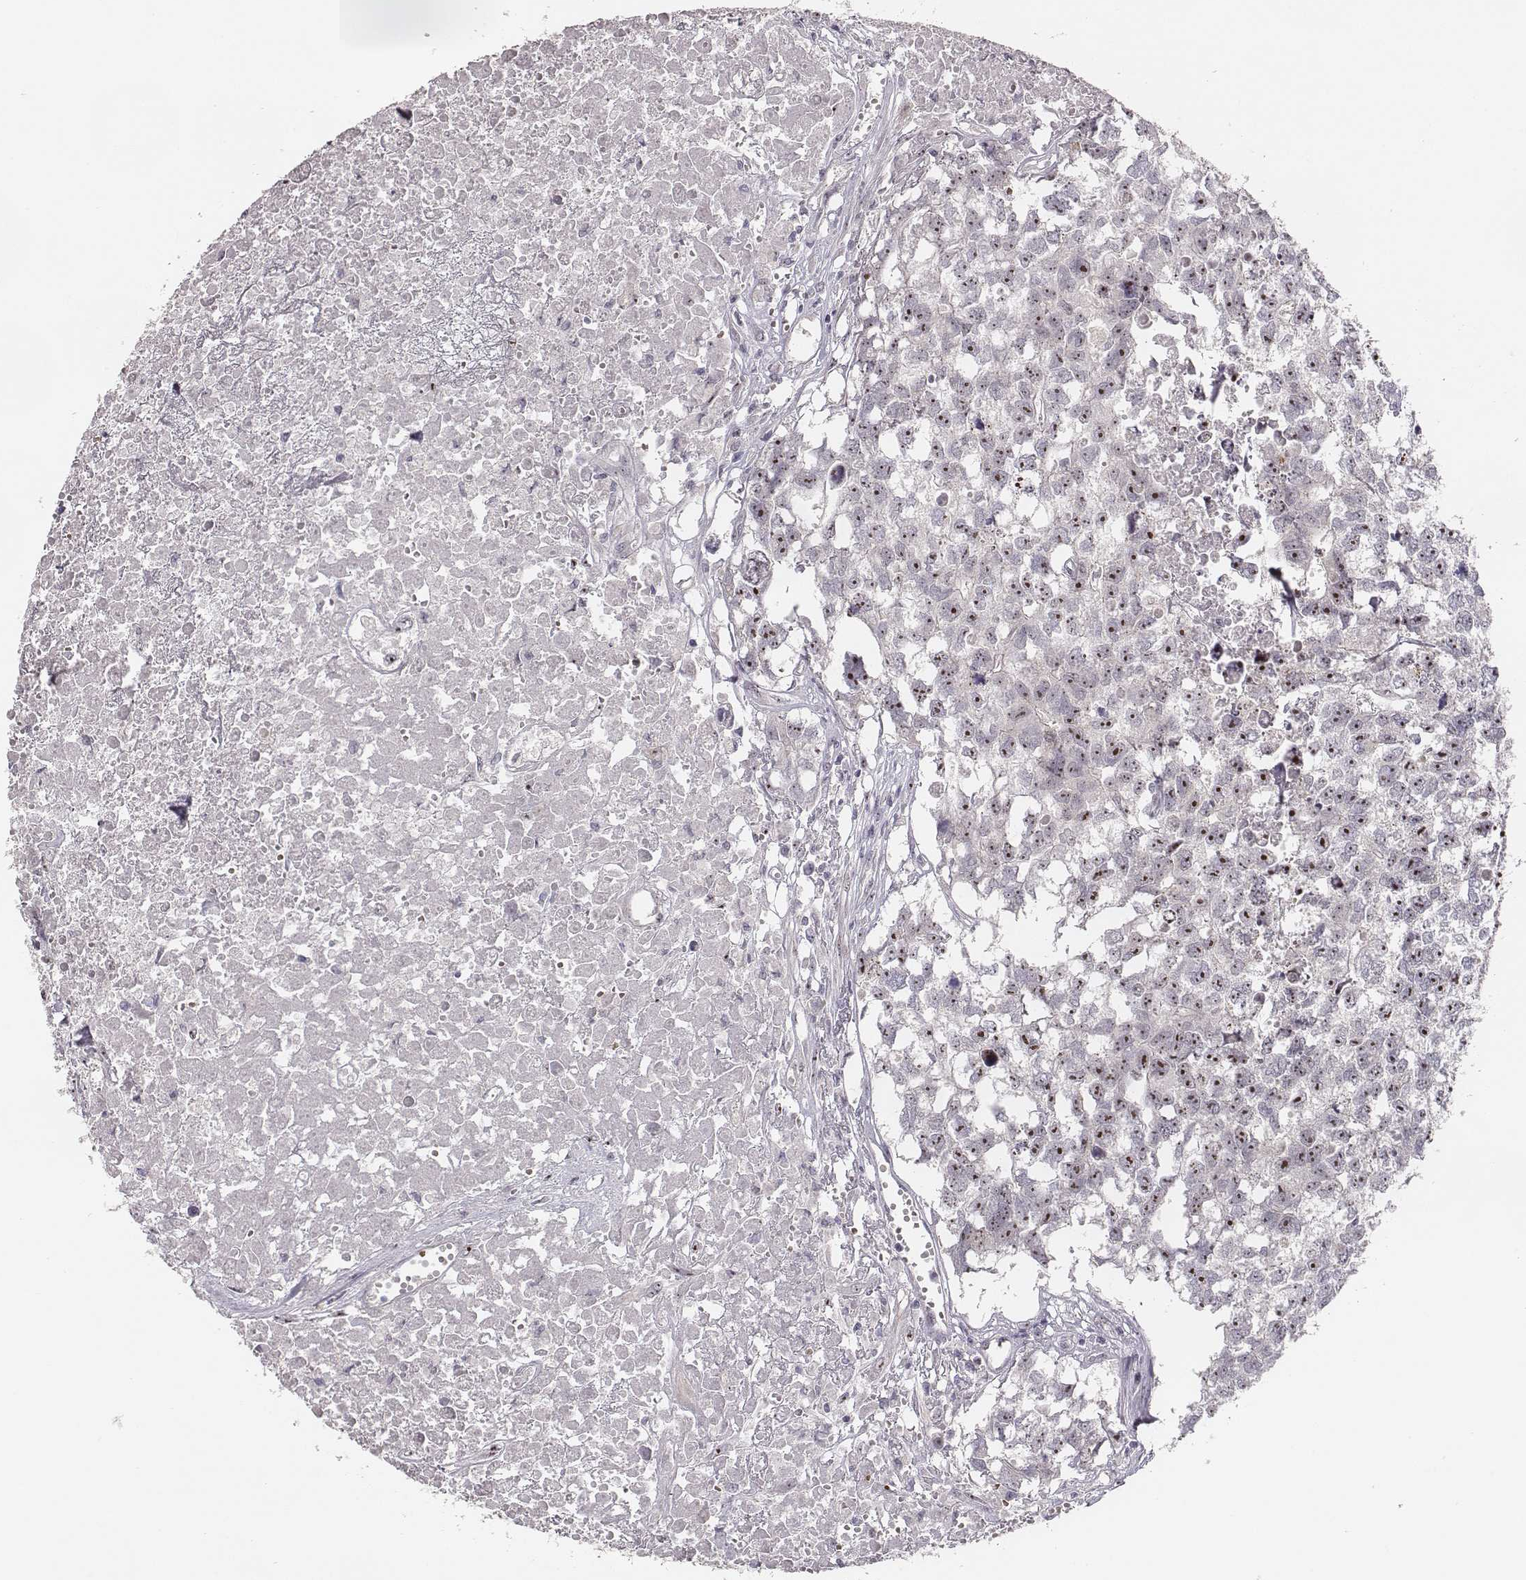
{"staining": {"intensity": "strong", "quantity": "25%-75%", "location": "nuclear"}, "tissue": "testis cancer", "cell_type": "Tumor cells", "image_type": "cancer", "snomed": [{"axis": "morphology", "description": "Carcinoma, Embryonal, NOS"}, {"axis": "morphology", "description": "Teratoma, malignant, NOS"}, {"axis": "topography", "description": "Testis"}], "caption": "Protein expression by immunohistochemistry (IHC) shows strong nuclear expression in approximately 25%-75% of tumor cells in testis cancer.", "gene": "NIFK", "patient": {"sex": "male", "age": 44}}